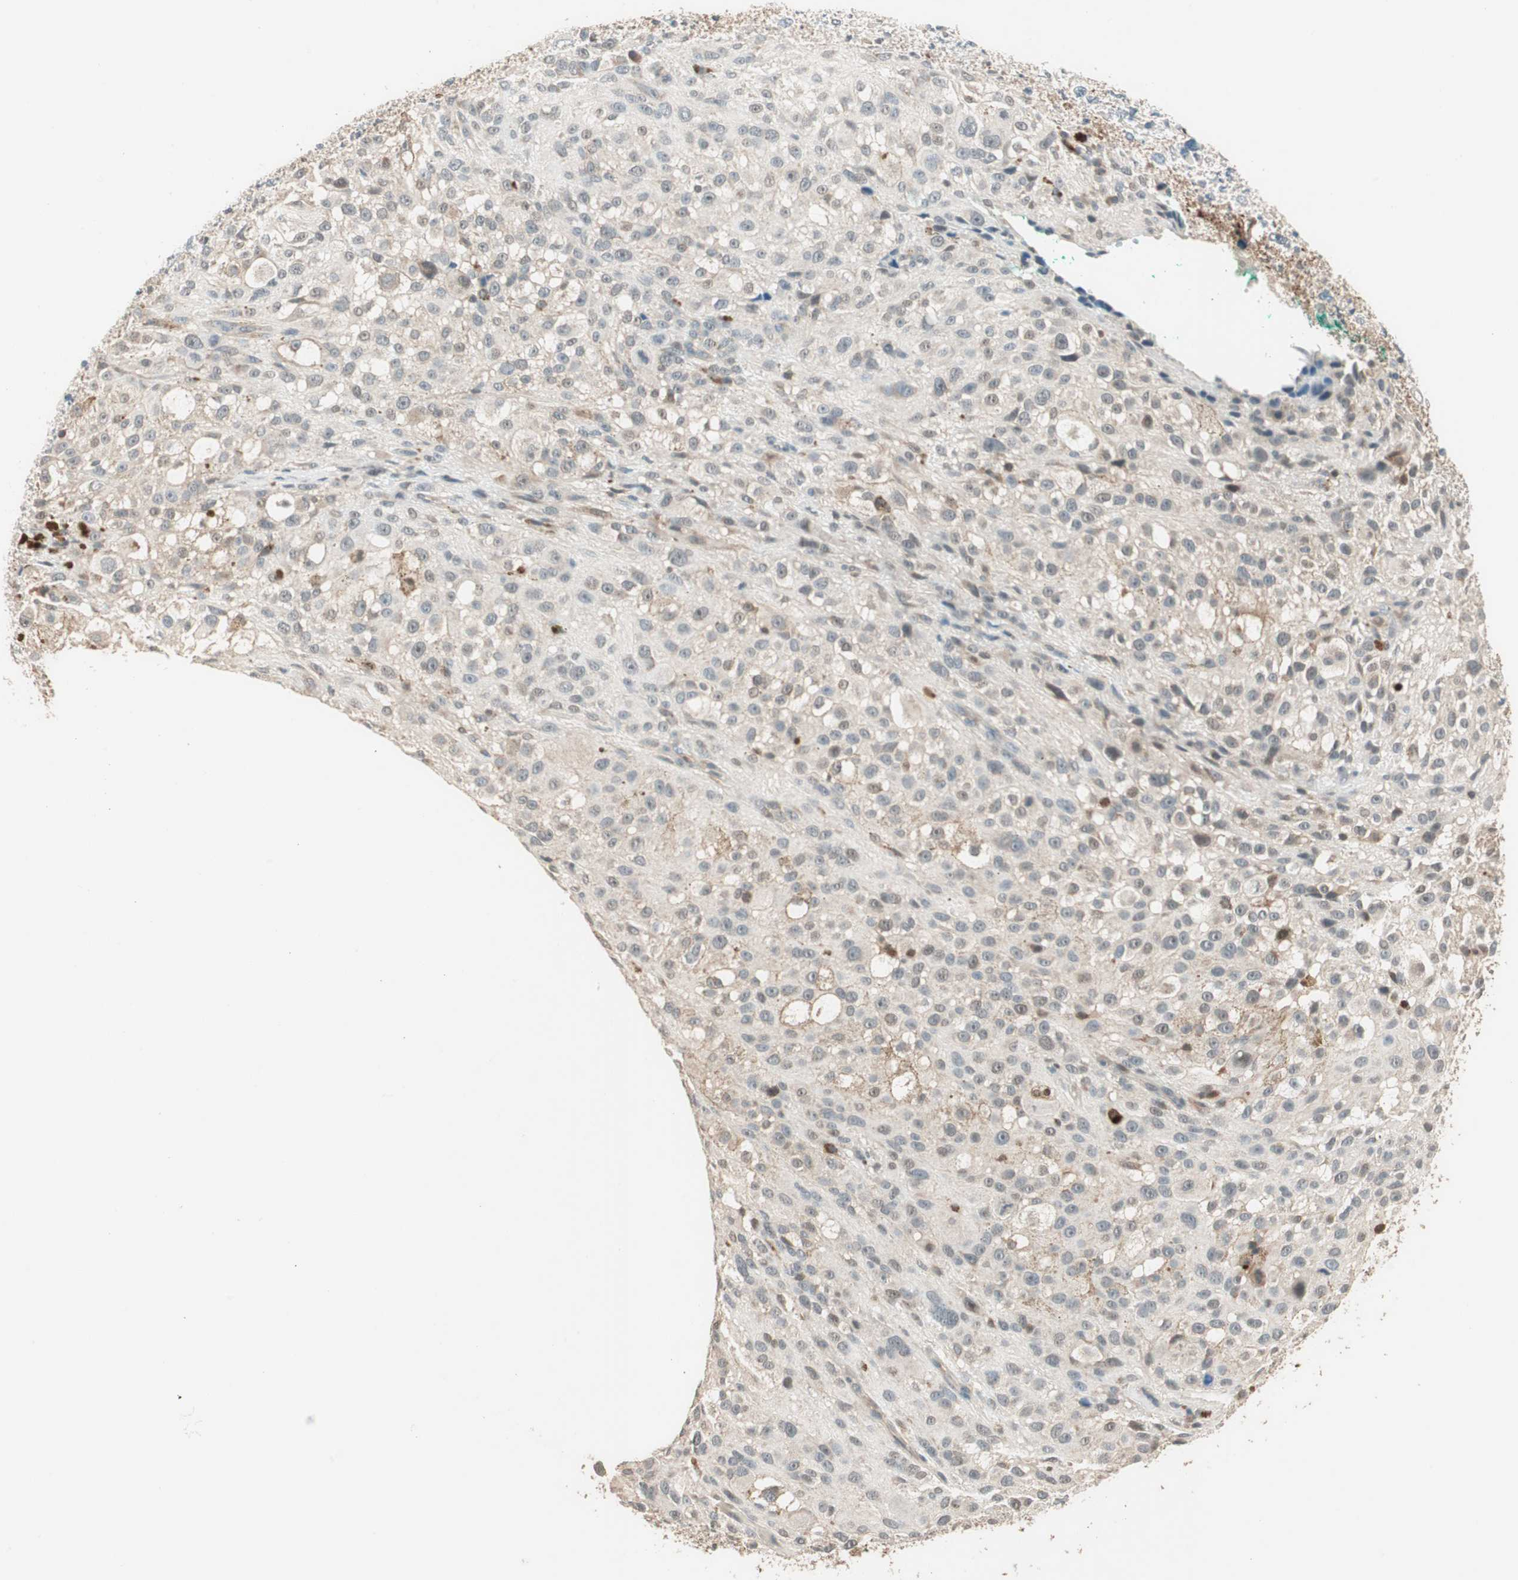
{"staining": {"intensity": "negative", "quantity": "none", "location": "none"}, "tissue": "melanoma", "cell_type": "Tumor cells", "image_type": "cancer", "snomed": [{"axis": "morphology", "description": "Necrosis, NOS"}, {"axis": "morphology", "description": "Malignant melanoma, NOS"}, {"axis": "topography", "description": "Skin"}], "caption": "High magnification brightfield microscopy of melanoma stained with DAB (brown) and counterstained with hematoxylin (blue): tumor cells show no significant expression.", "gene": "TRIM21", "patient": {"sex": "female", "age": 87}}